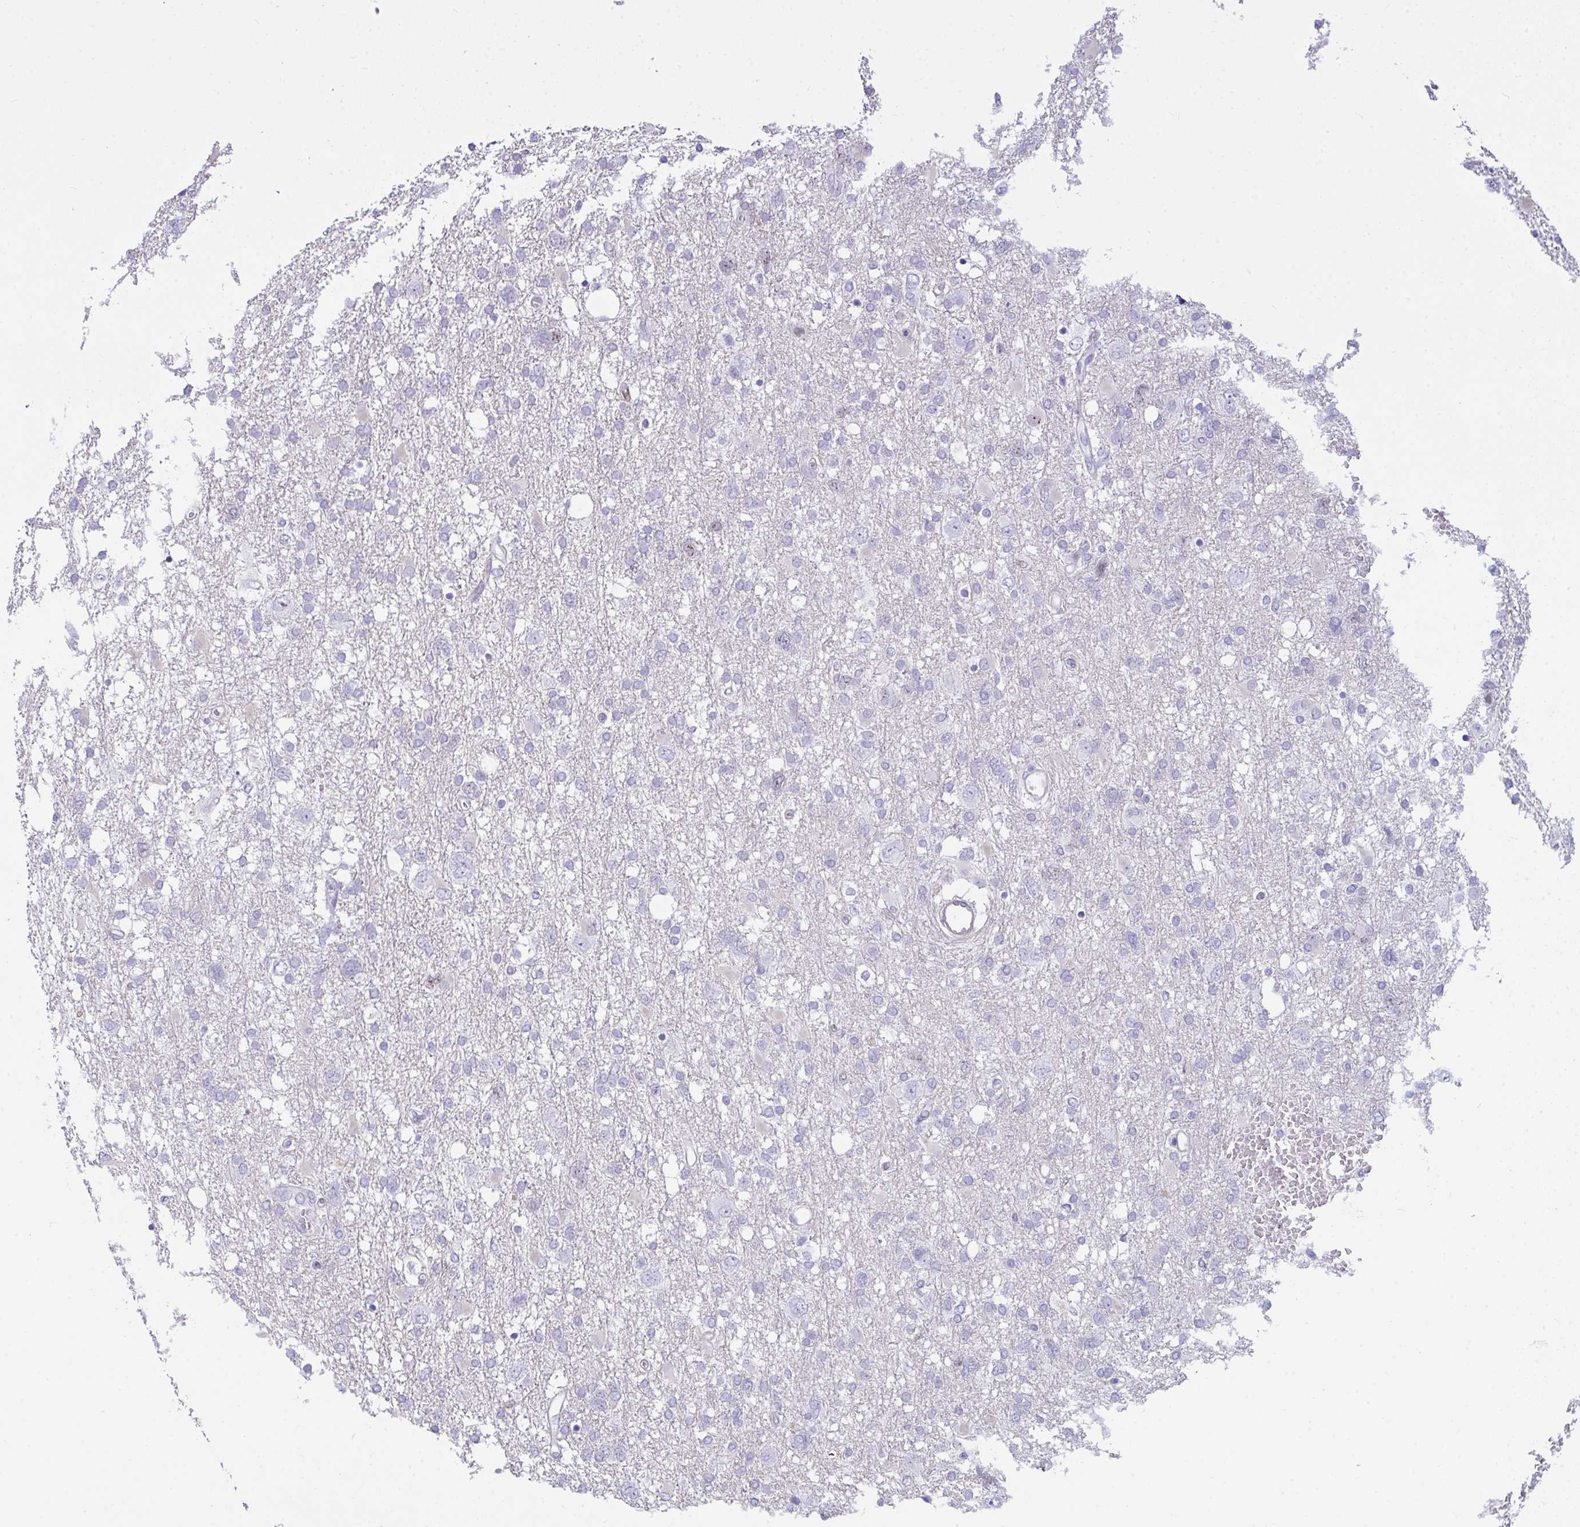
{"staining": {"intensity": "negative", "quantity": "none", "location": "none"}, "tissue": "glioma", "cell_type": "Tumor cells", "image_type": "cancer", "snomed": [{"axis": "morphology", "description": "Glioma, malignant, High grade"}, {"axis": "topography", "description": "Brain"}], "caption": "Histopathology image shows no protein positivity in tumor cells of glioma tissue.", "gene": "SUZ12", "patient": {"sex": "male", "age": 61}}